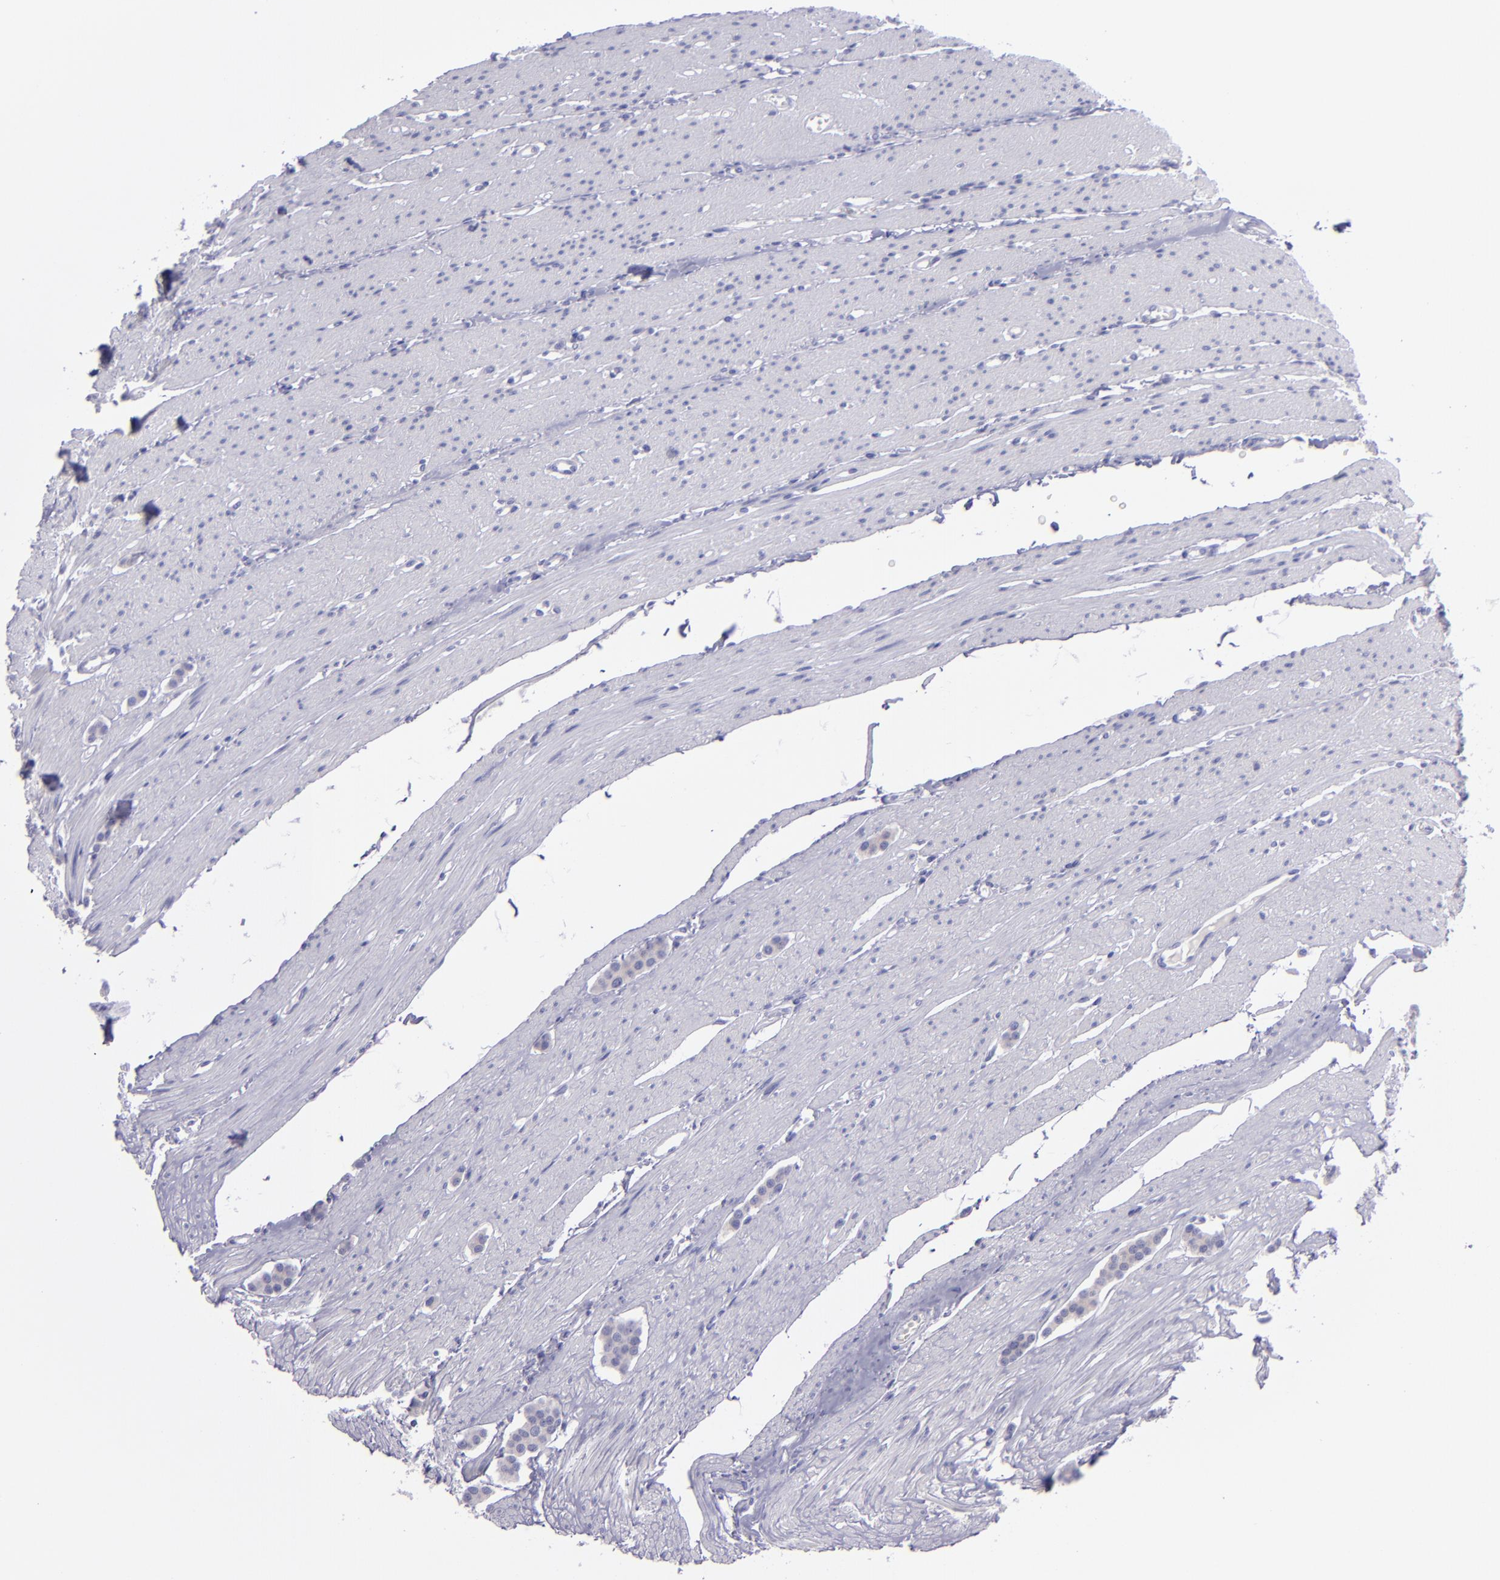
{"staining": {"intensity": "negative", "quantity": "none", "location": "none"}, "tissue": "carcinoid", "cell_type": "Tumor cells", "image_type": "cancer", "snomed": [{"axis": "morphology", "description": "Carcinoid, malignant, NOS"}, {"axis": "topography", "description": "Small intestine"}], "caption": "Immunohistochemistry photomicrograph of carcinoid stained for a protein (brown), which shows no staining in tumor cells.", "gene": "TNNT3", "patient": {"sex": "male", "age": 60}}